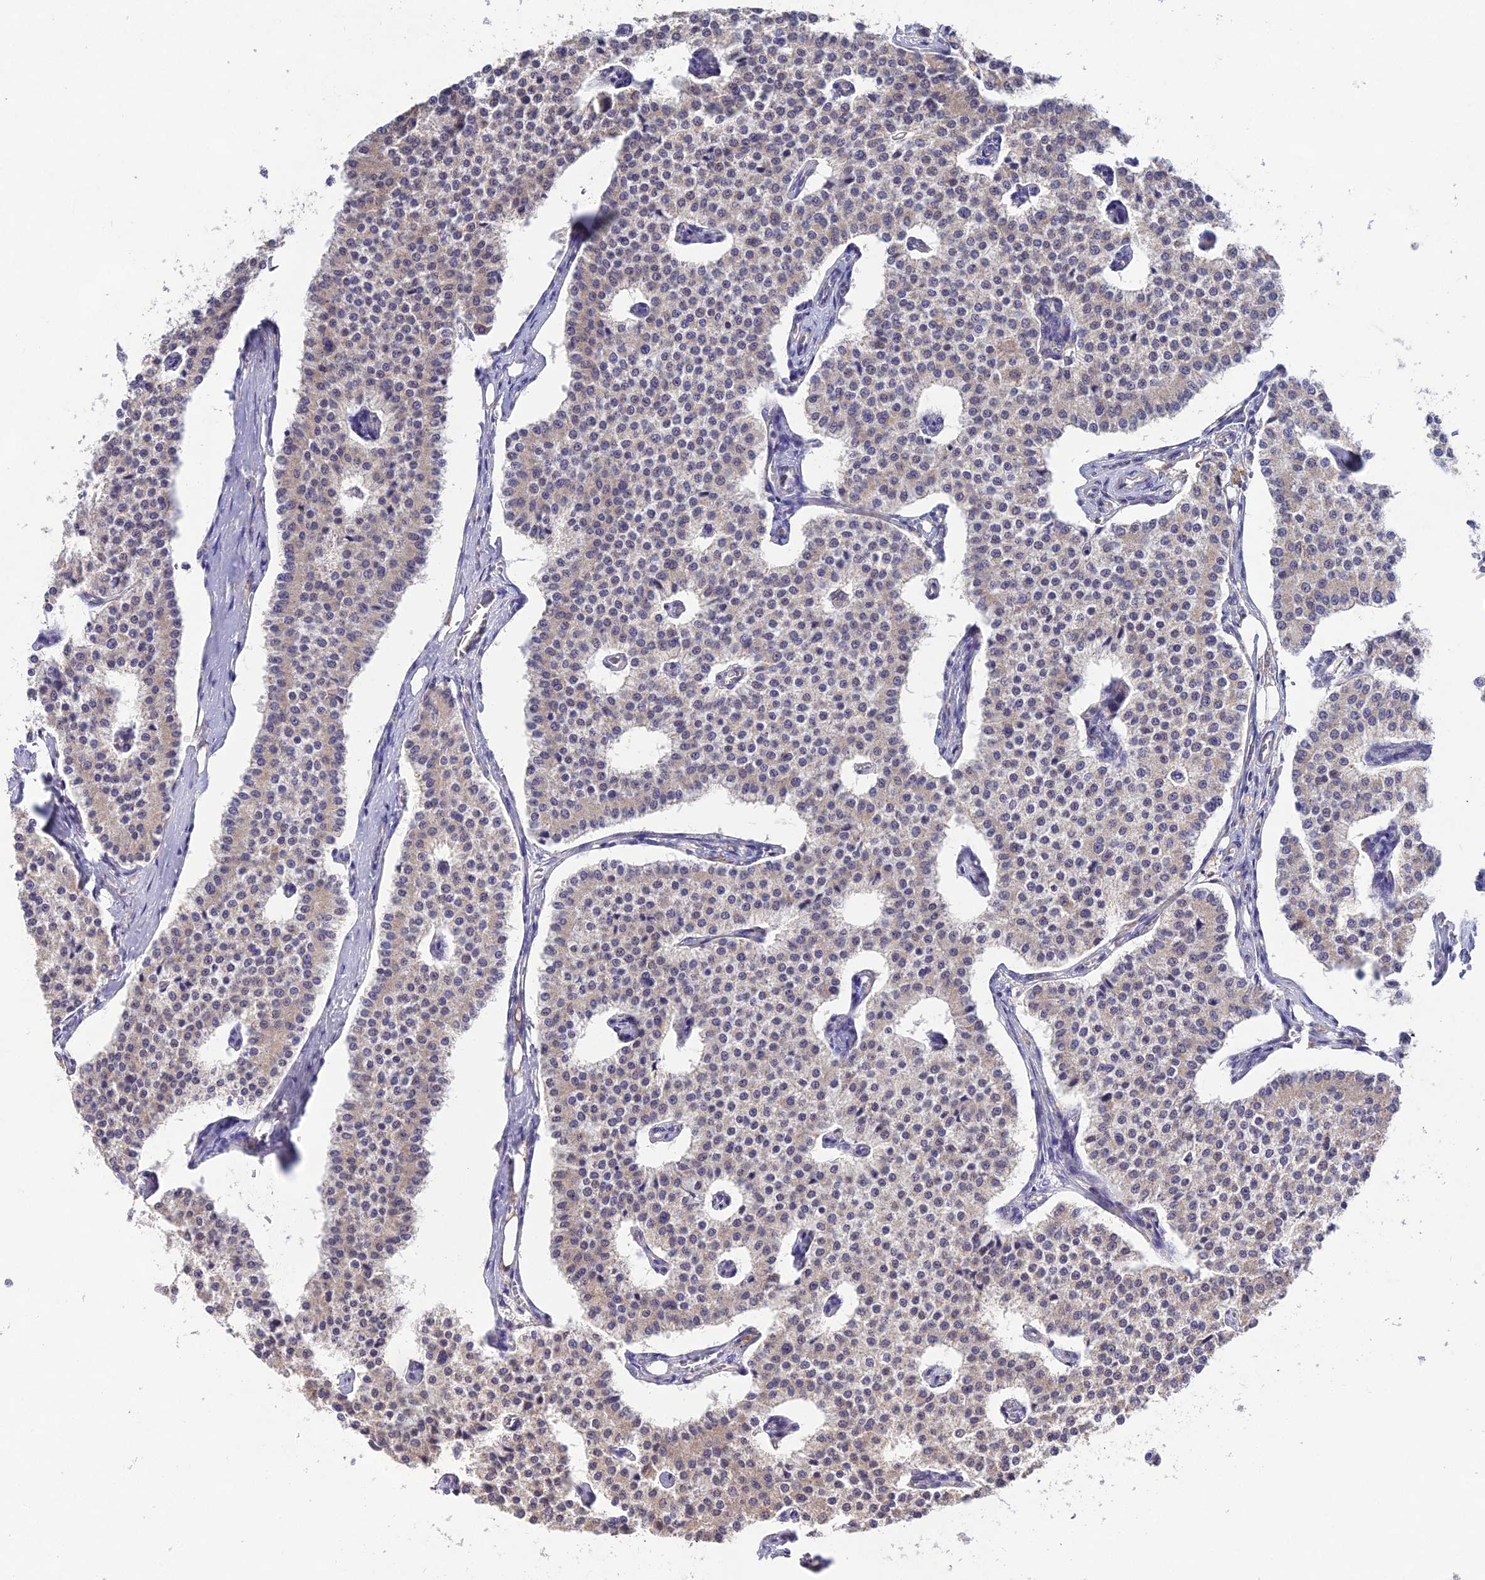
{"staining": {"intensity": "weak", "quantity": "25%-75%", "location": "cytoplasmic/membranous"}, "tissue": "carcinoid", "cell_type": "Tumor cells", "image_type": "cancer", "snomed": [{"axis": "morphology", "description": "Carcinoid, malignant, NOS"}, {"axis": "topography", "description": "Colon"}], "caption": "Brown immunohistochemical staining in human carcinoid exhibits weak cytoplasmic/membranous positivity in about 25%-75% of tumor cells.", "gene": "PGK1", "patient": {"sex": "female", "age": 52}}